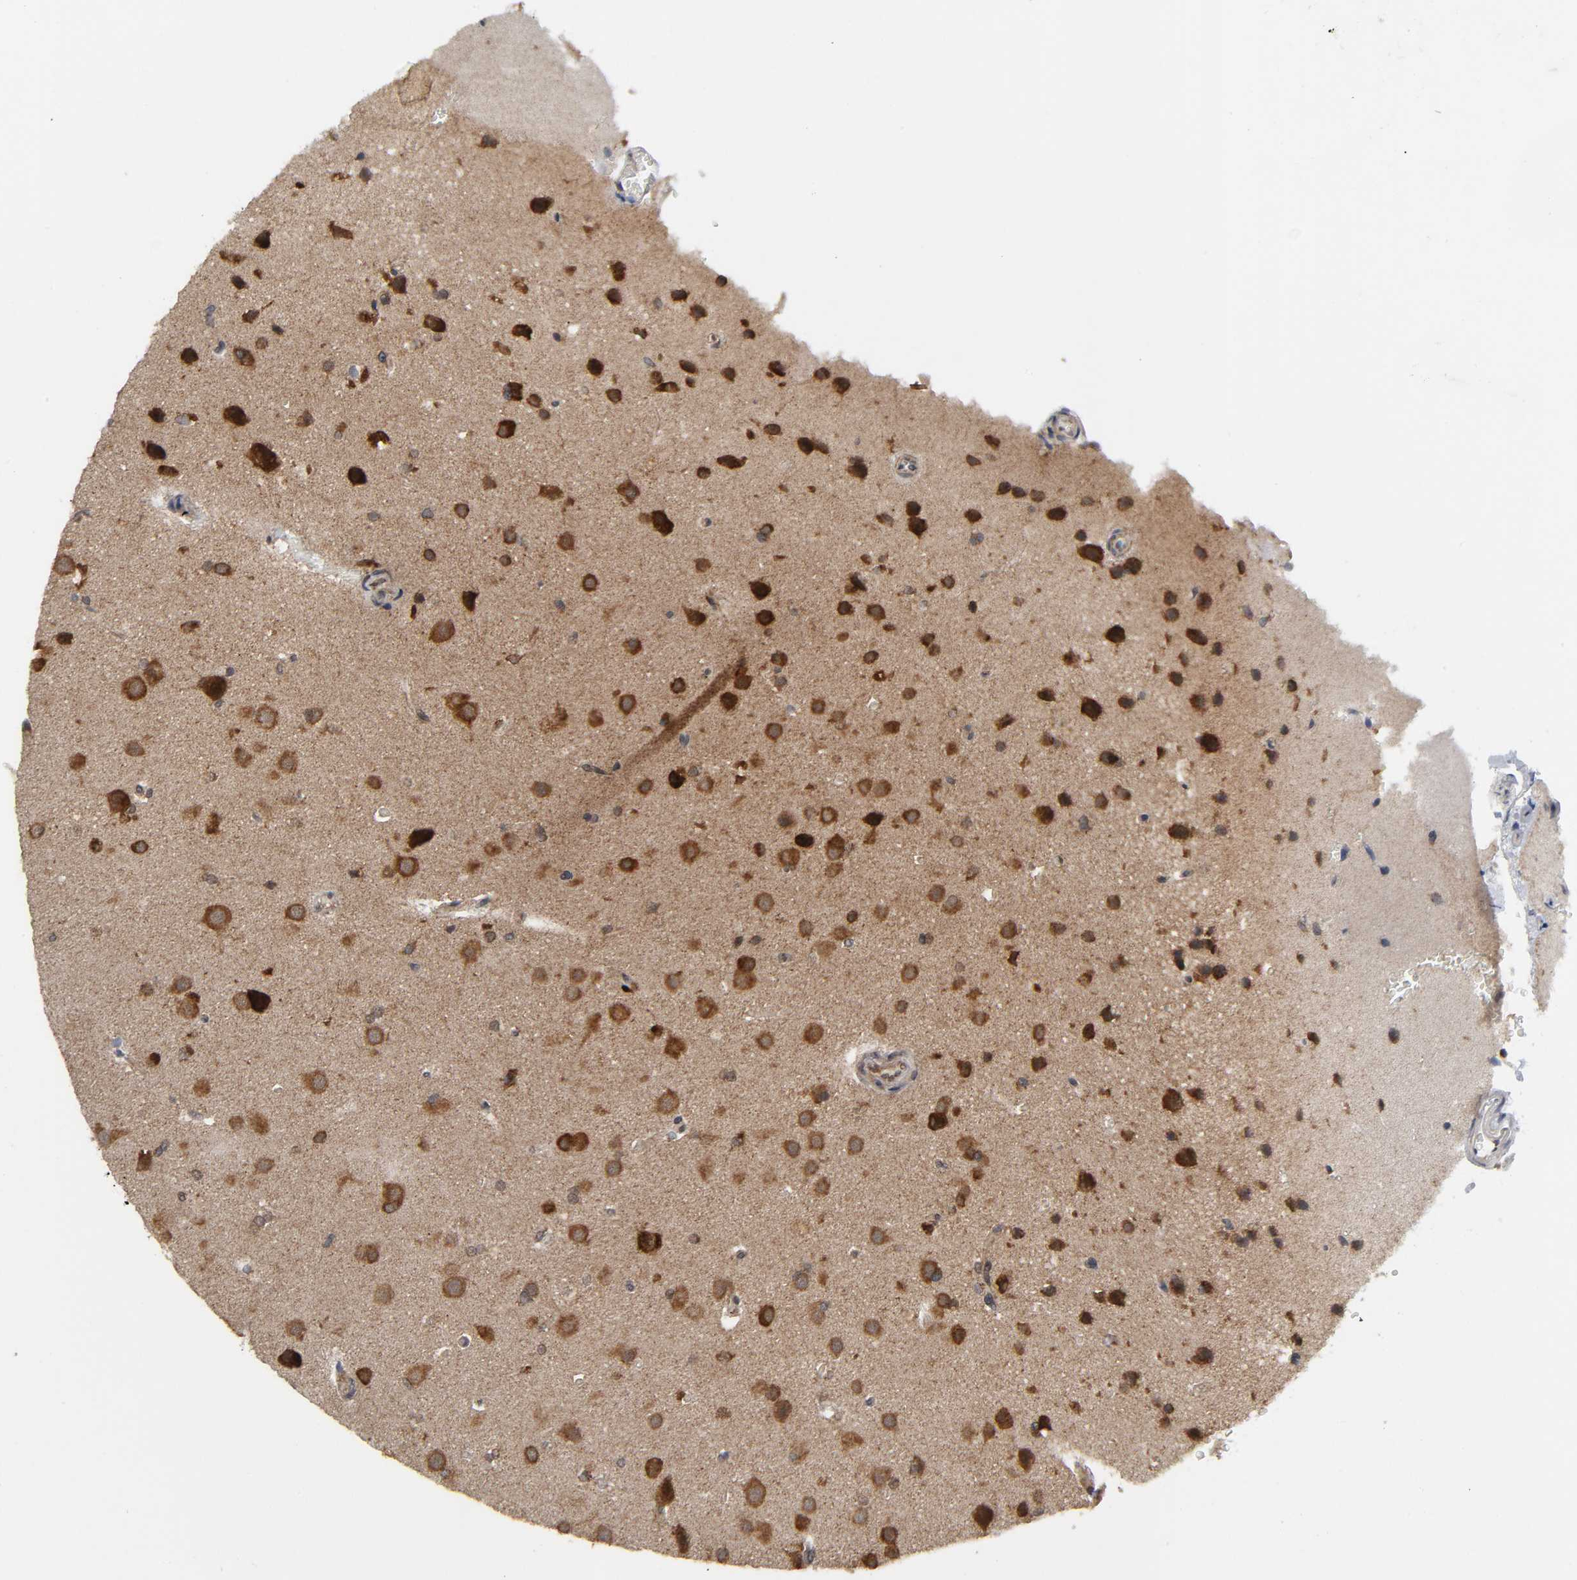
{"staining": {"intensity": "strong", "quantity": ">75%", "location": "cytoplasmic/membranous"}, "tissue": "glioma", "cell_type": "Tumor cells", "image_type": "cancer", "snomed": [{"axis": "morphology", "description": "Glioma, malignant, Low grade"}, {"axis": "topography", "description": "Cerebral cortex"}], "caption": "Protein expression analysis of human malignant glioma (low-grade) reveals strong cytoplasmic/membranous positivity in approximately >75% of tumor cells. The protein is shown in brown color, while the nuclei are stained blue.", "gene": "SLC30A9", "patient": {"sex": "female", "age": 47}}